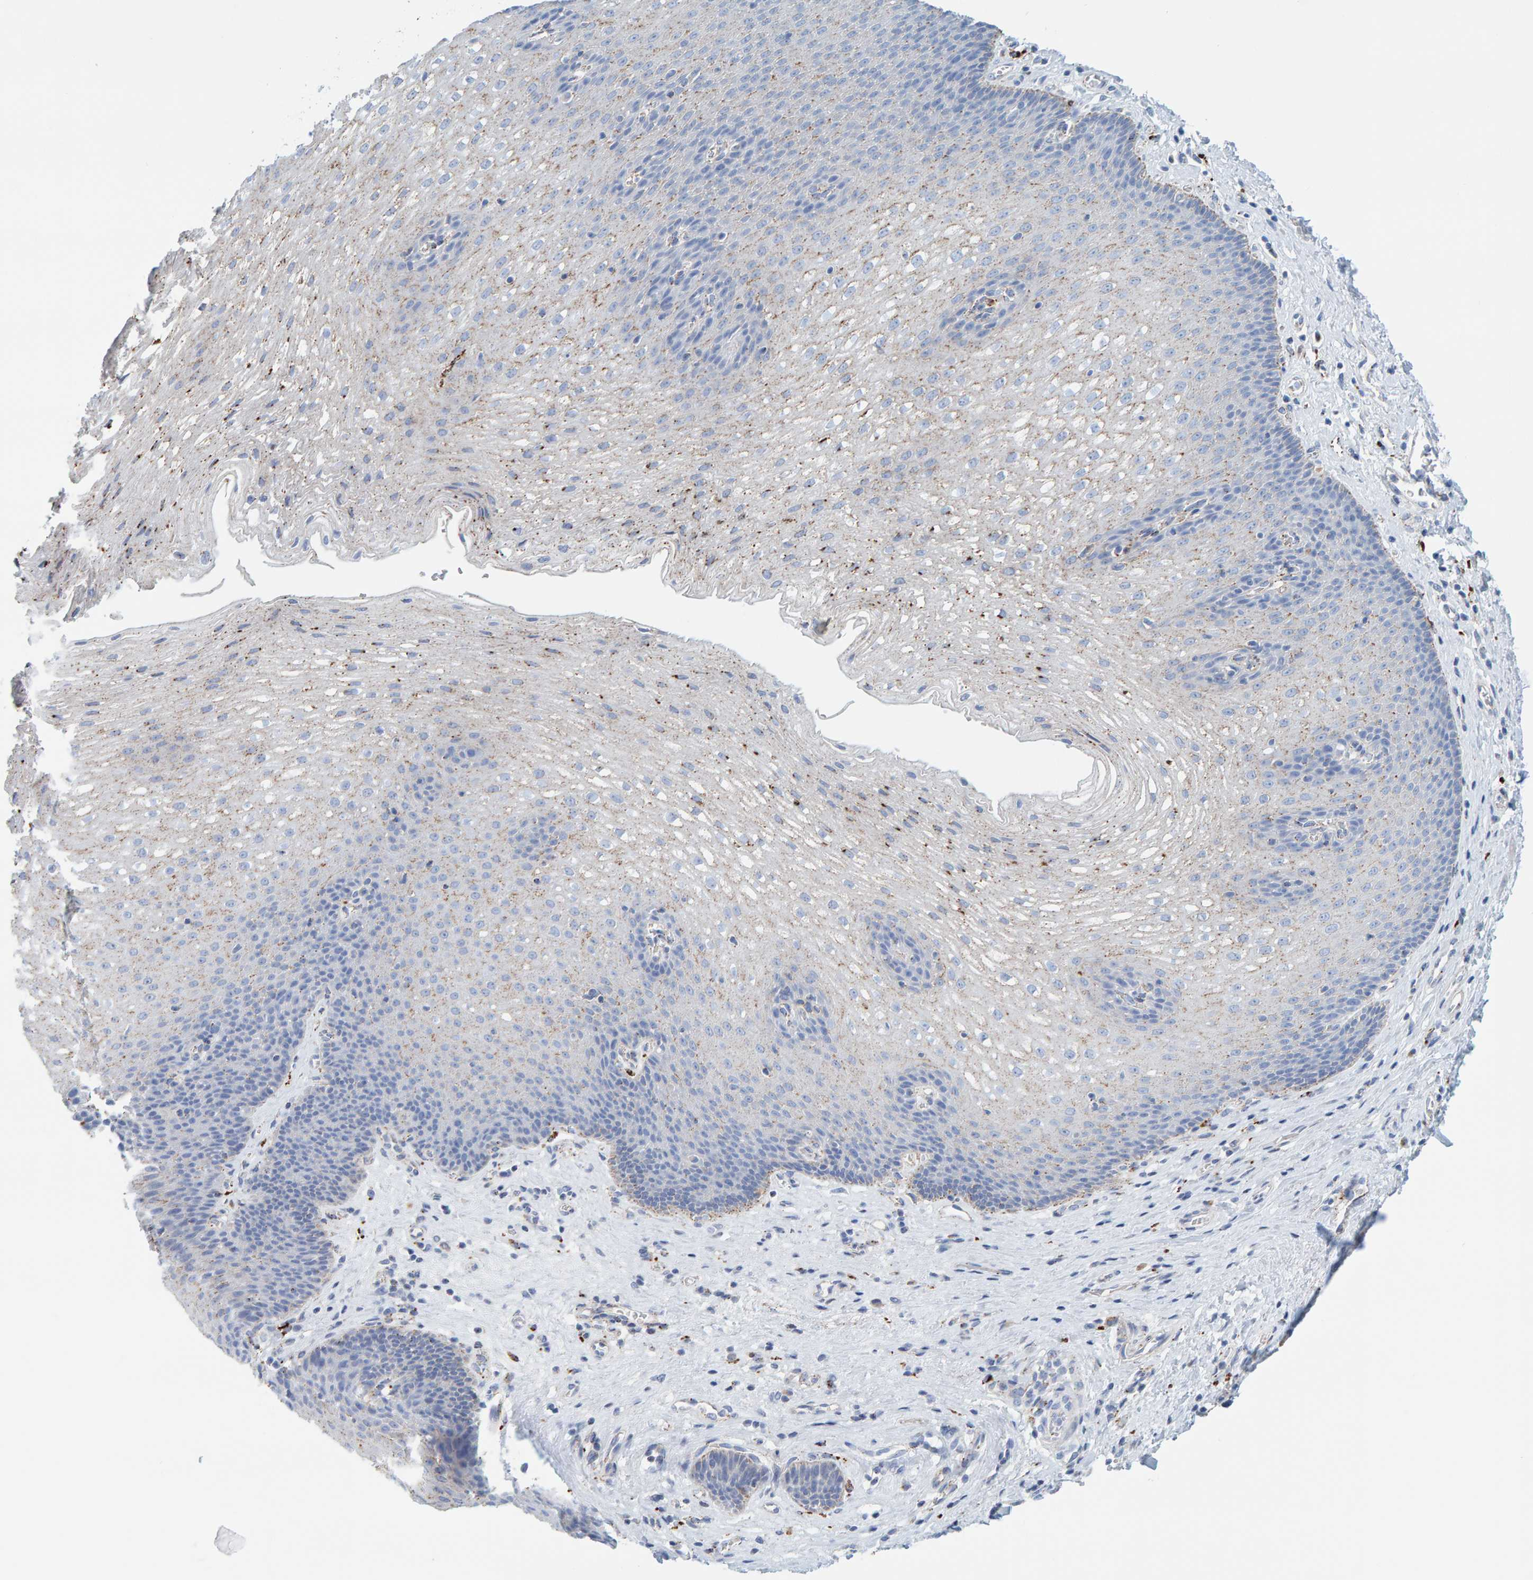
{"staining": {"intensity": "weak", "quantity": "<25%", "location": "cytoplasmic/membranous"}, "tissue": "esophagus", "cell_type": "Squamous epithelial cells", "image_type": "normal", "snomed": [{"axis": "morphology", "description": "Normal tissue, NOS"}, {"axis": "topography", "description": "Esophagus"}], "caption": "This is an immunohistochemistry micrograph of unremarkable human esophagus. There is no positivity in squamous epithelial cells.", "gene": "BIN3", "patient": {"sex": "male", "age": 48}}